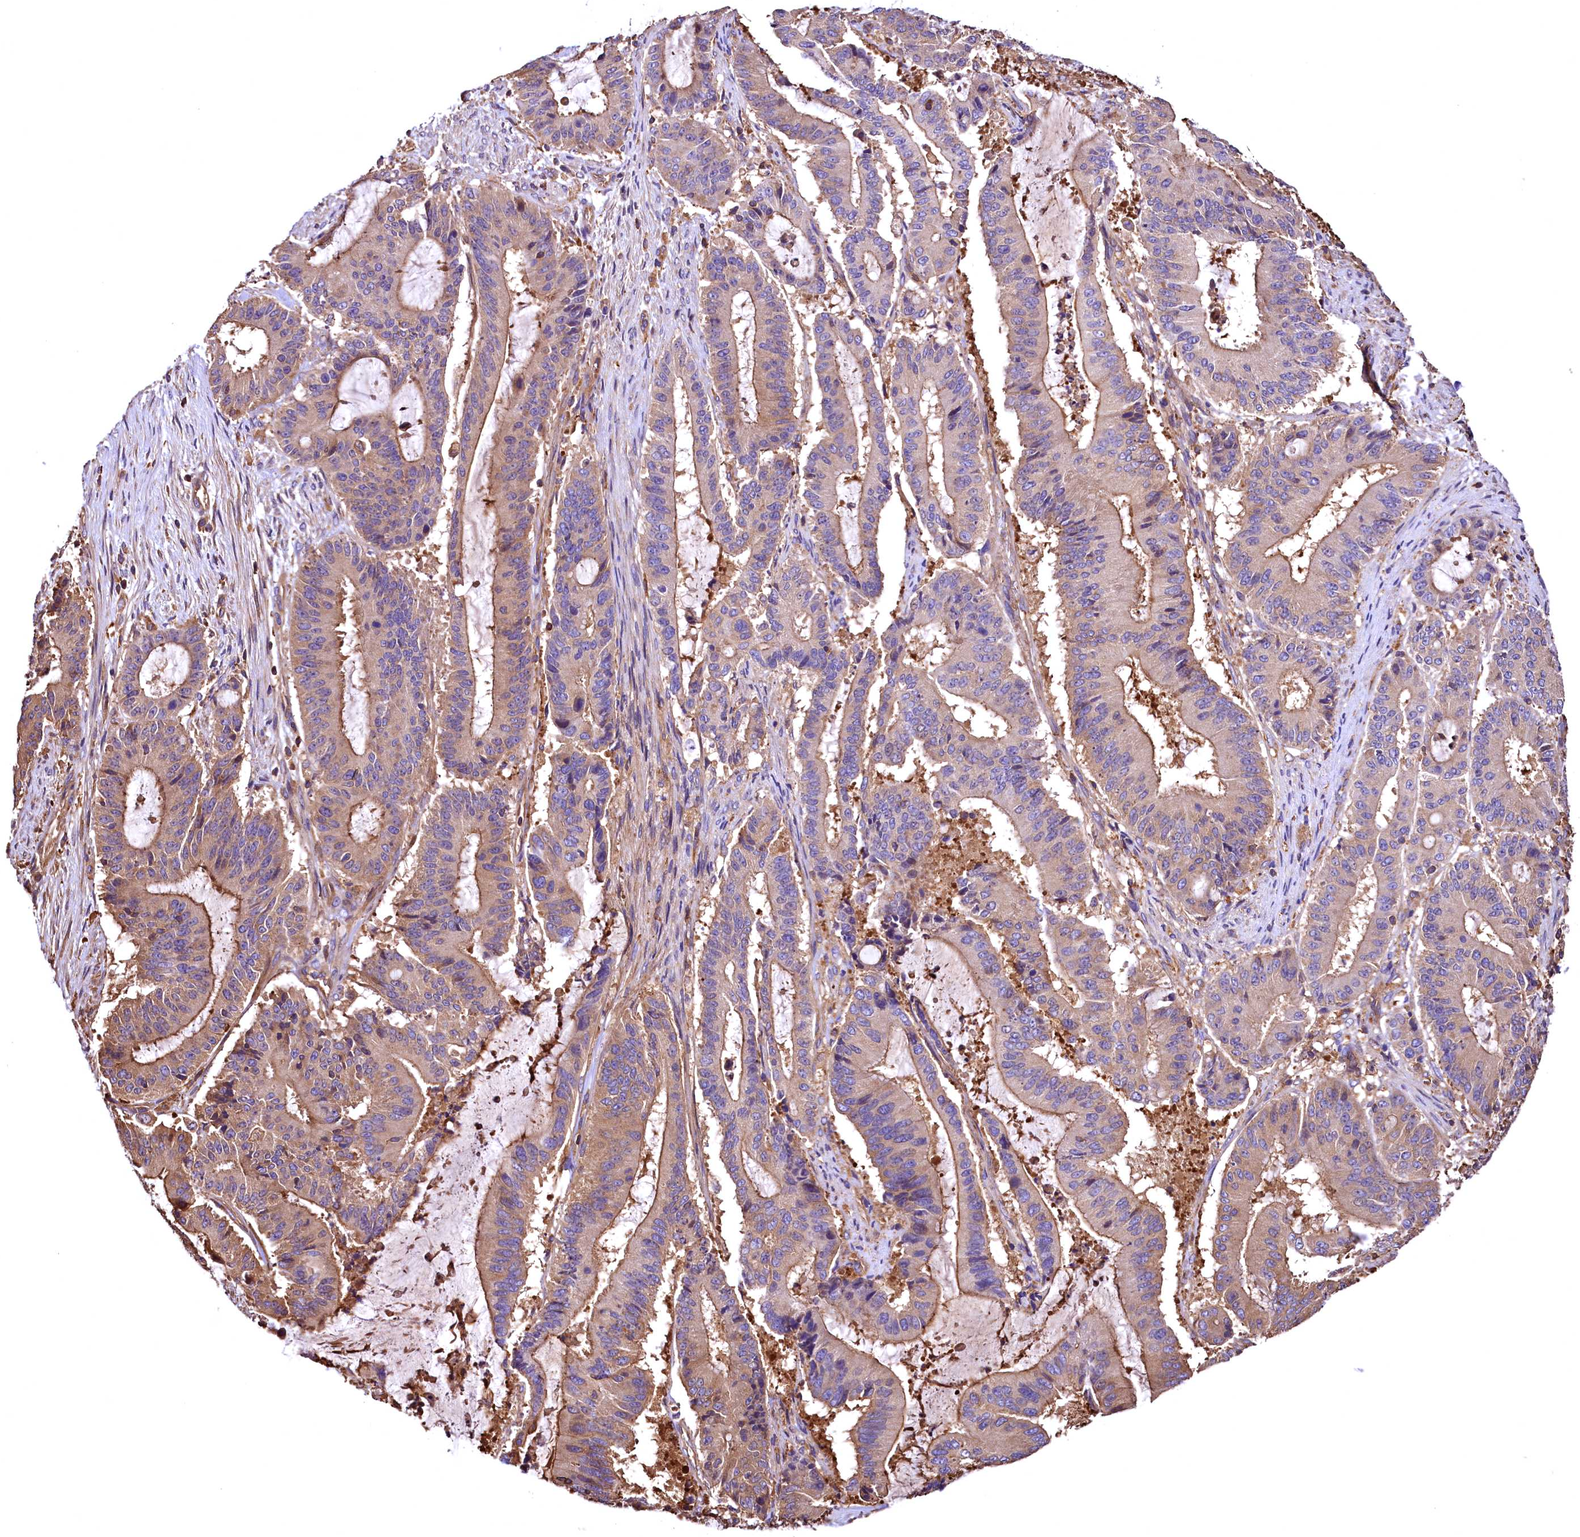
{"staining": {"intensity": "moderate", "quantity": "25%-75%", "location": "cytoplasmic/membranous"}, "tissue": "liver cancer", "cell_type": "Tumor cells", "image_type": "cancer", "snomed": [{"axis": "morphology", "description": "Normal tissue, NOS"}, {"axis": "morphology", "description": "Cholangiocarcinoma"}, {"axis": "topography", "description": "Liver"}, {"axis": "topography", "description": "Peripheral nerve tissue"}], "caption": "High-magnification brightfield microscopy of cholangiocarcinoma (liver) stained with DAB (3,3'-diaminobenzidine) (brown) and counterstained with hematoxylin (blue). tumor cells exhibit moderate cytoplasmic/membranous positivity is present in about25%-75% of cells. The protein of interest is shown in brown color, while the nuclei are stained blue.", "gene": "RARS2", "patient": {"sex": "female", "age": 73}}